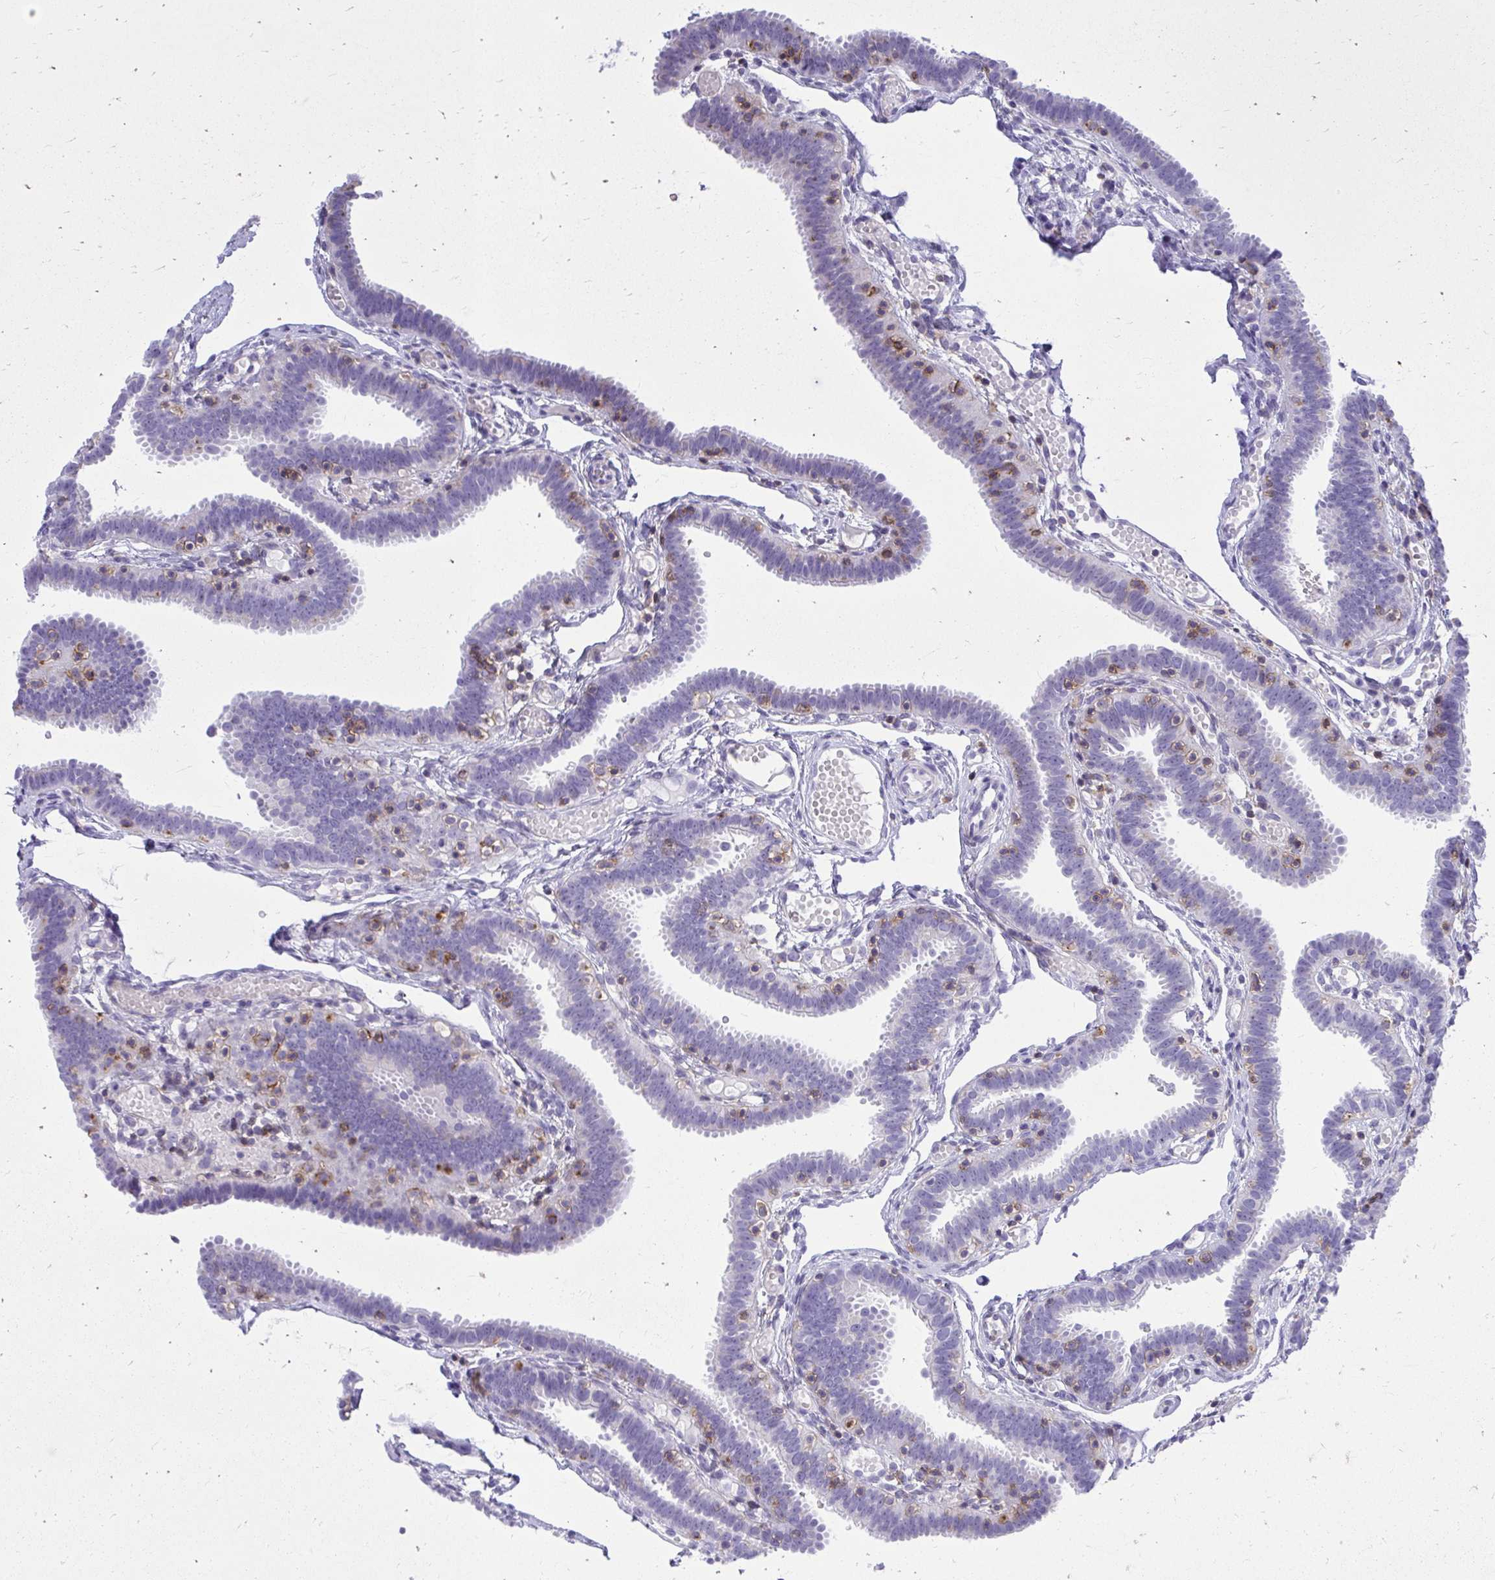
{"staining": {"intensity": "negative", "quantity": "none", "location": "none"}, "tissue": "fallopian tube", "cell_type": "Glandular cells", "image_type": "normal", "snomed": [{"axis": "morphology", "description": "Normal tissue, NOS"}, {"axis": "topography", "description": "Fallopian tube"}], "caption": "This is an immunohistochemistry (IHC) micrograph of unremarkable fallopian tube. There is no positivity in glandular cells.", "gene": "GPRIN3", "patient": {"sex": "female", "age": 37}}